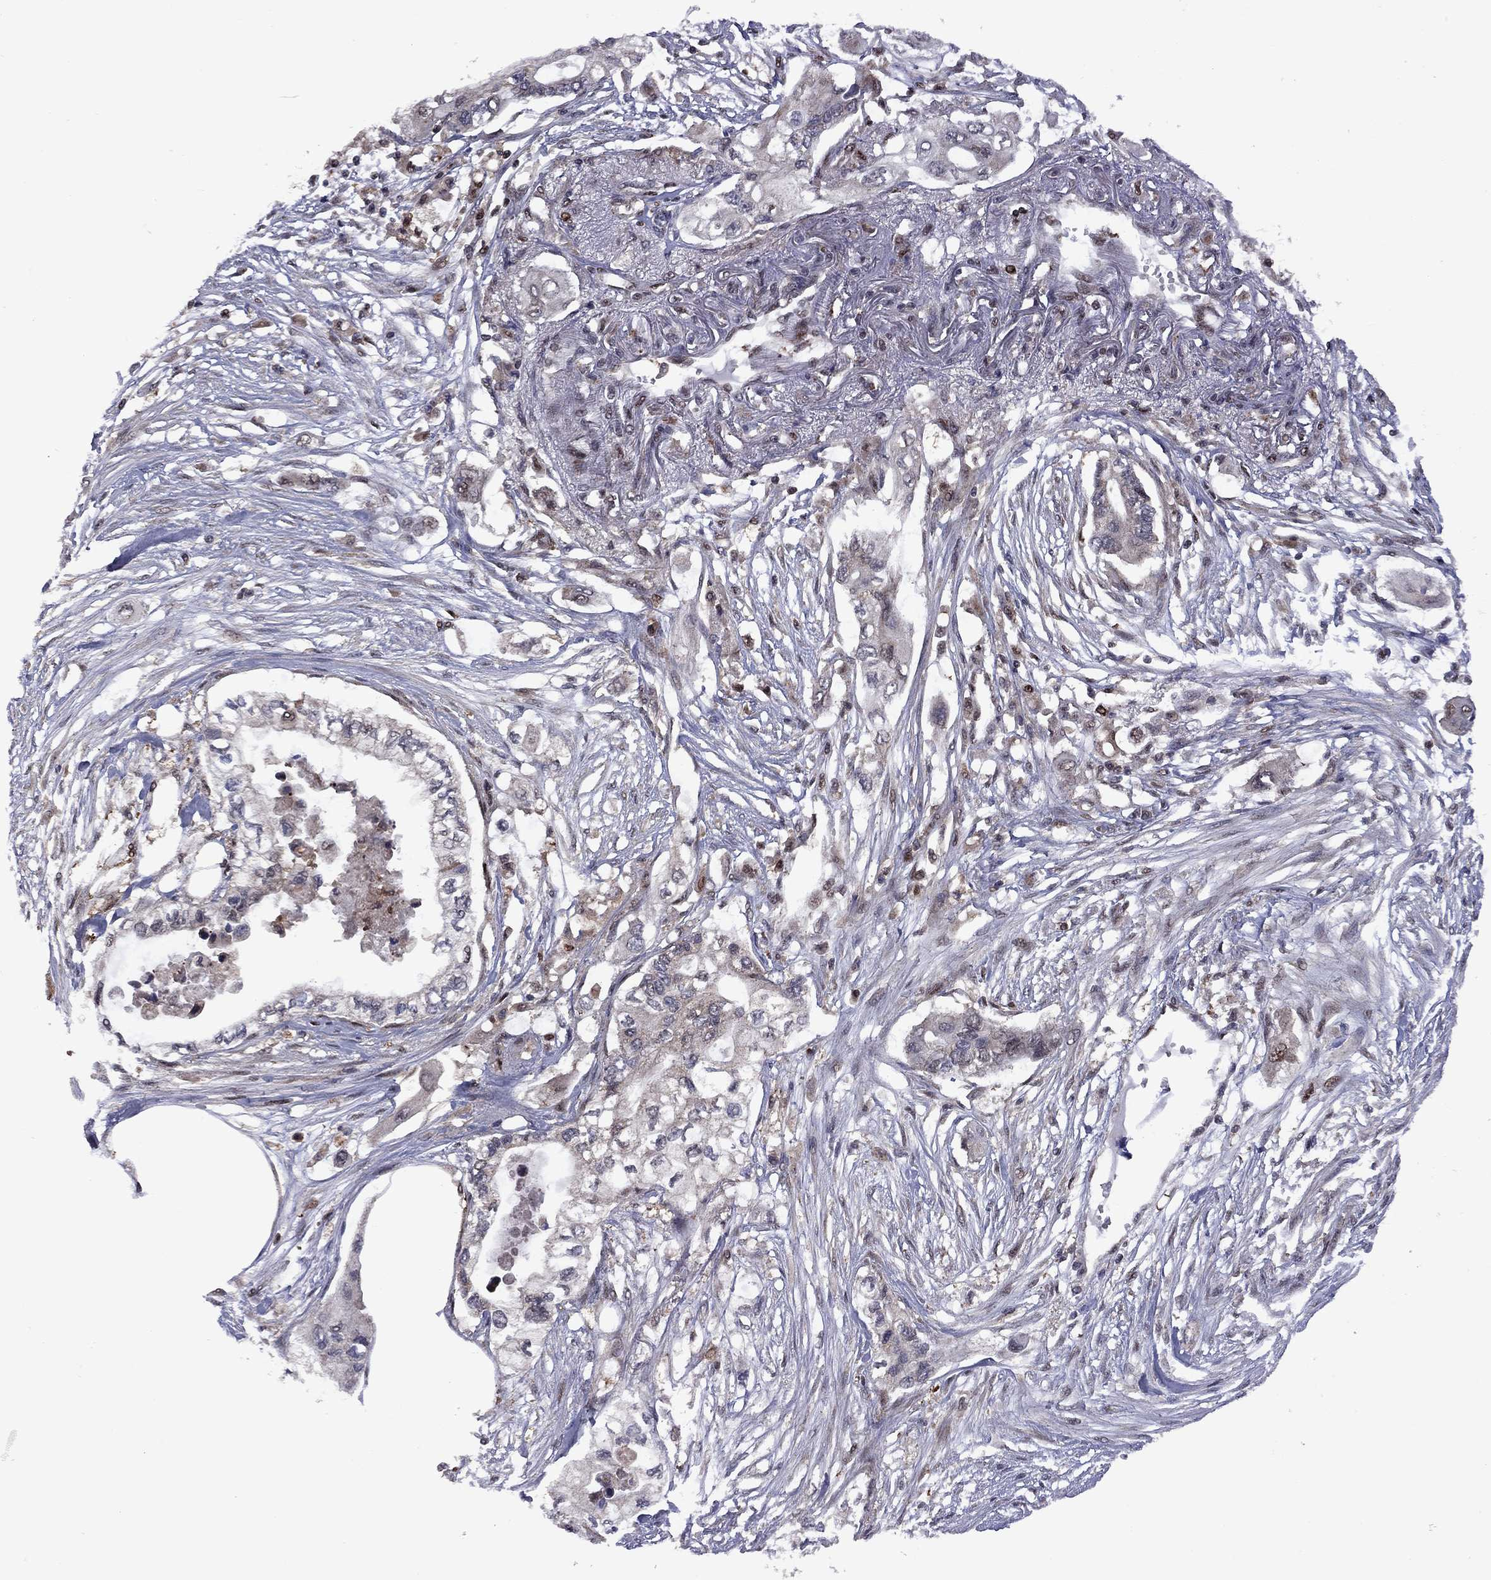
{"staining": {"intensity": "negative", "quantity": "none", "location": "none"}, "tissue": "pancreatic cancer", "cell_type": "Tumor cells", "image_type": "cancer", "snomed": [{"axis": "morphology", "description": "Adenocarcinoma, NOS"}, {"axis": "topography", "description": "Pancreas"}], "caption": "Immunohistochemistry image of neoplastic tissue: human pancreatic cancer (adenocarcinoma) stained with DAB displays no significant protein staining in tumor cells. (Stains: DAB (3,3'-diaminobenzidine) immunohistochemistry (IHC) with hematoxylin counter stain, Microscopy: brightfield microscopy at high magnification).", "gene": "IPP", "patient": {"sex": "female", "age": 63}}